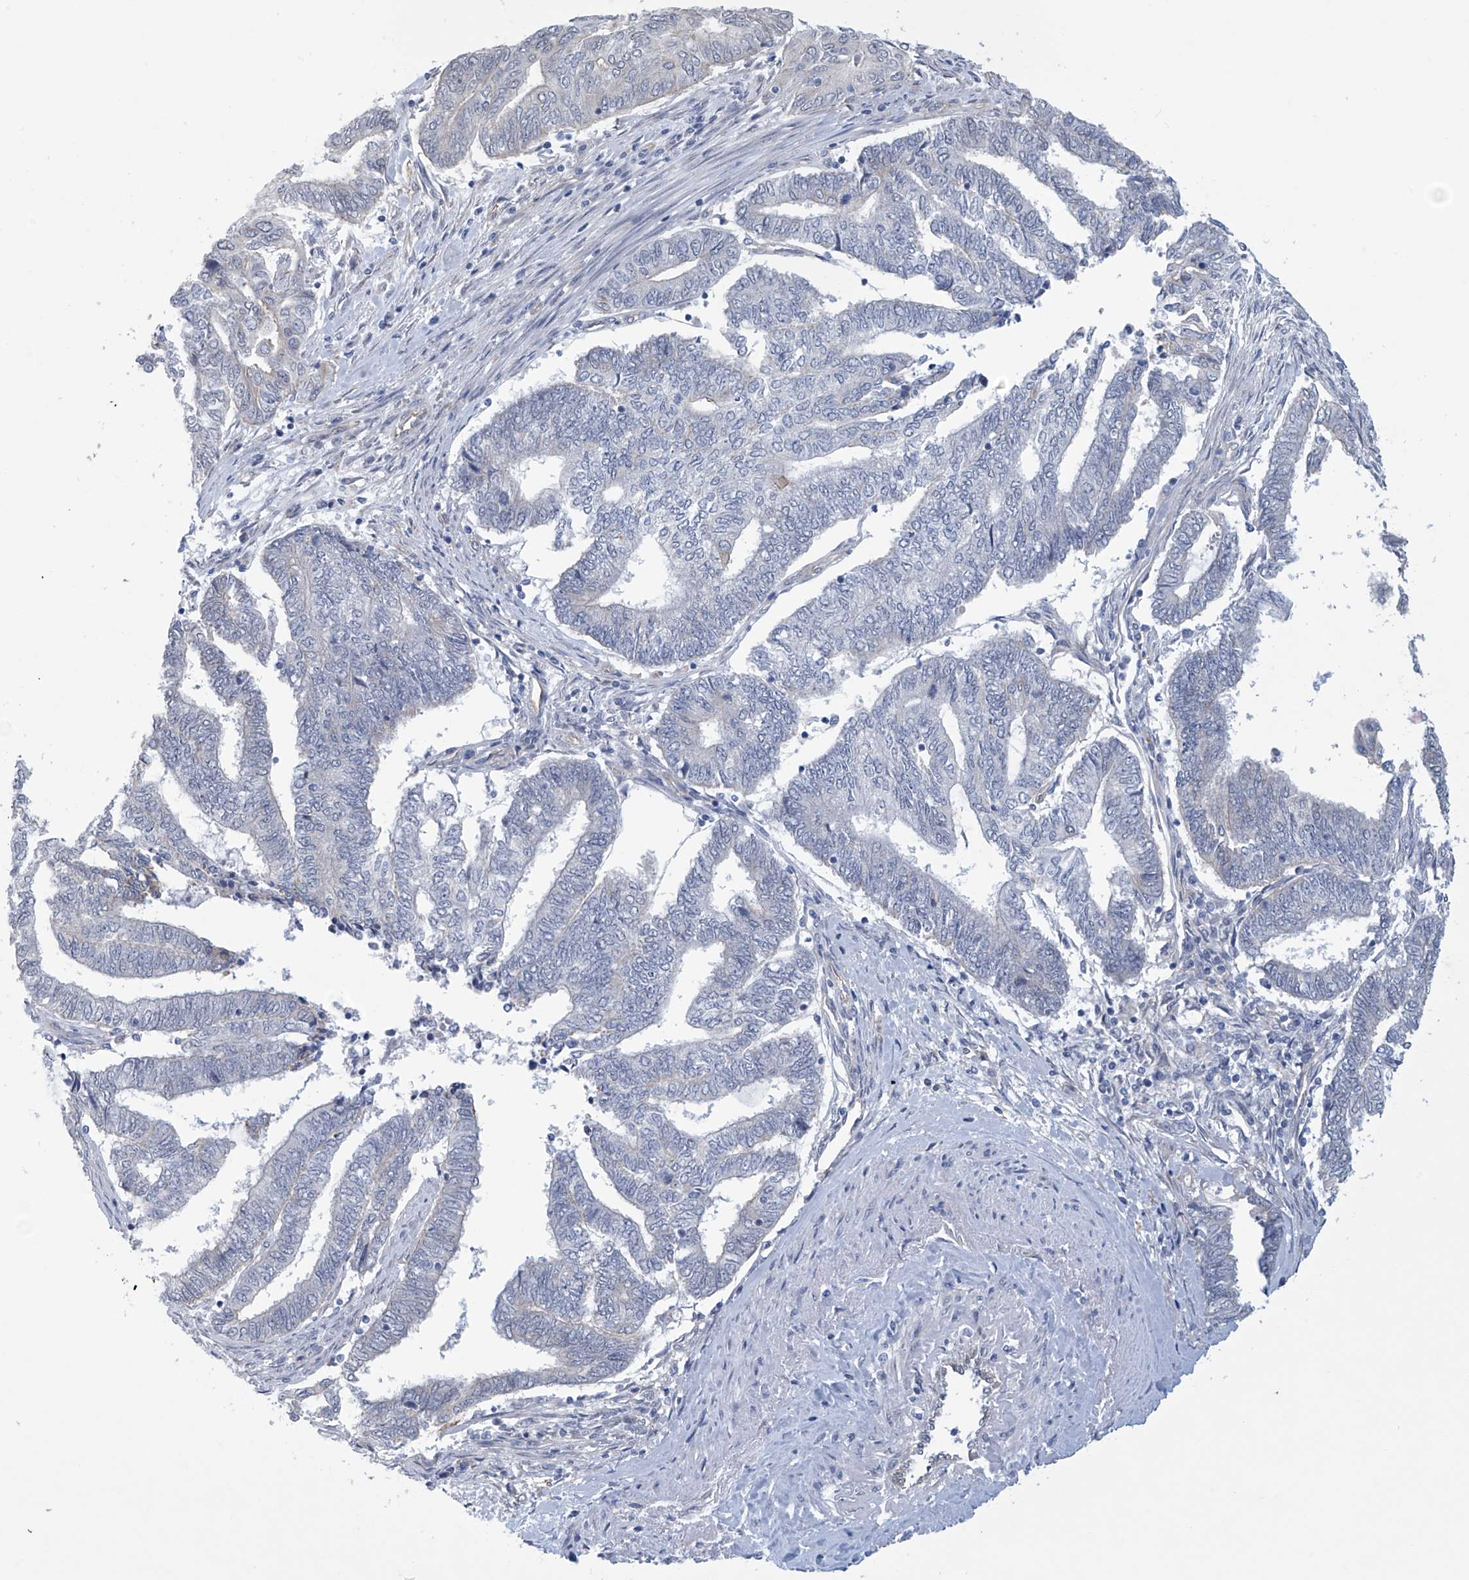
{"staining": {"intensity": "negative", "quantity": "none", "location": "none"}, "tissue": "endometrial cancer", "cell_type": "Tumor cells", "image_type": "cancer", "snomed": [{"axis": "morphology", "description": "Adenocarcinoma, NOS"}, {"axis": "topography", "description": "Uterus"}, {"axis": "topography", "description": "Endometrium"}], "caption": "Immunohistochemical staining of adenocarcinoma (endometrial) exhibits no significant positivity in tumor cells. Brightfield microscopy of immunohistochemistry stained with DAB (3,3'-diaminobenzidine) (brown) and hematoxylin (blue), captured at high magnification.", "gene": "ABHD13", "patient": {"sex": "female", "age": 70}}